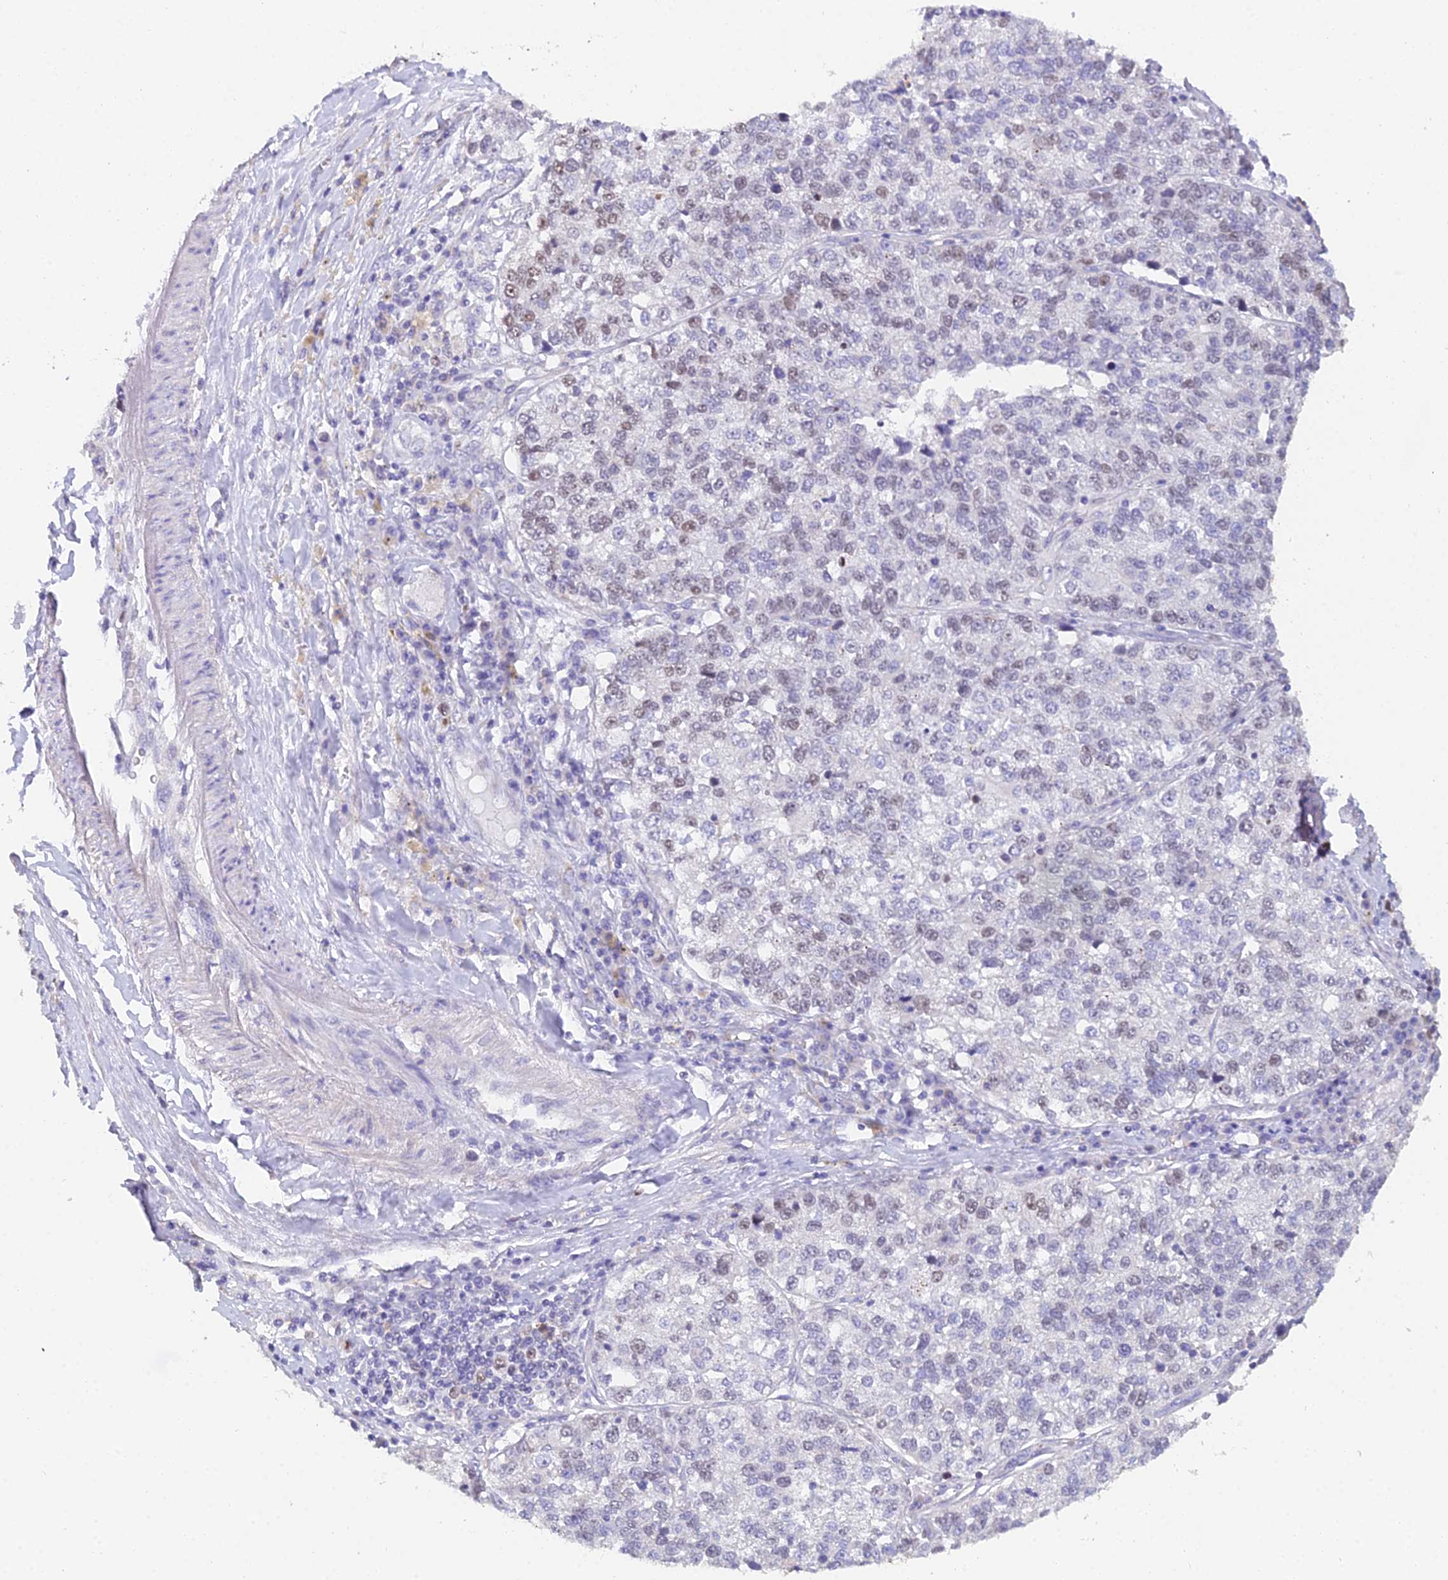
{"staining": {"intensity": "weak", "quantity": "<25%", "location": "nuclear"}, "tissue": "lung cancer", "cell_type": "Tumor cells", "image_type": "cancer", "snomed": [{"axis": "morphology", "description": "Adenocarcinoma, NOS"}, {"axis": "topography", "description": "Lung"}], "caption": "The micrograph shows no significant staining in tumor cells of lung cancer.", "gene": "MCM2", "patient": {"sex": "male", "age": 49}}